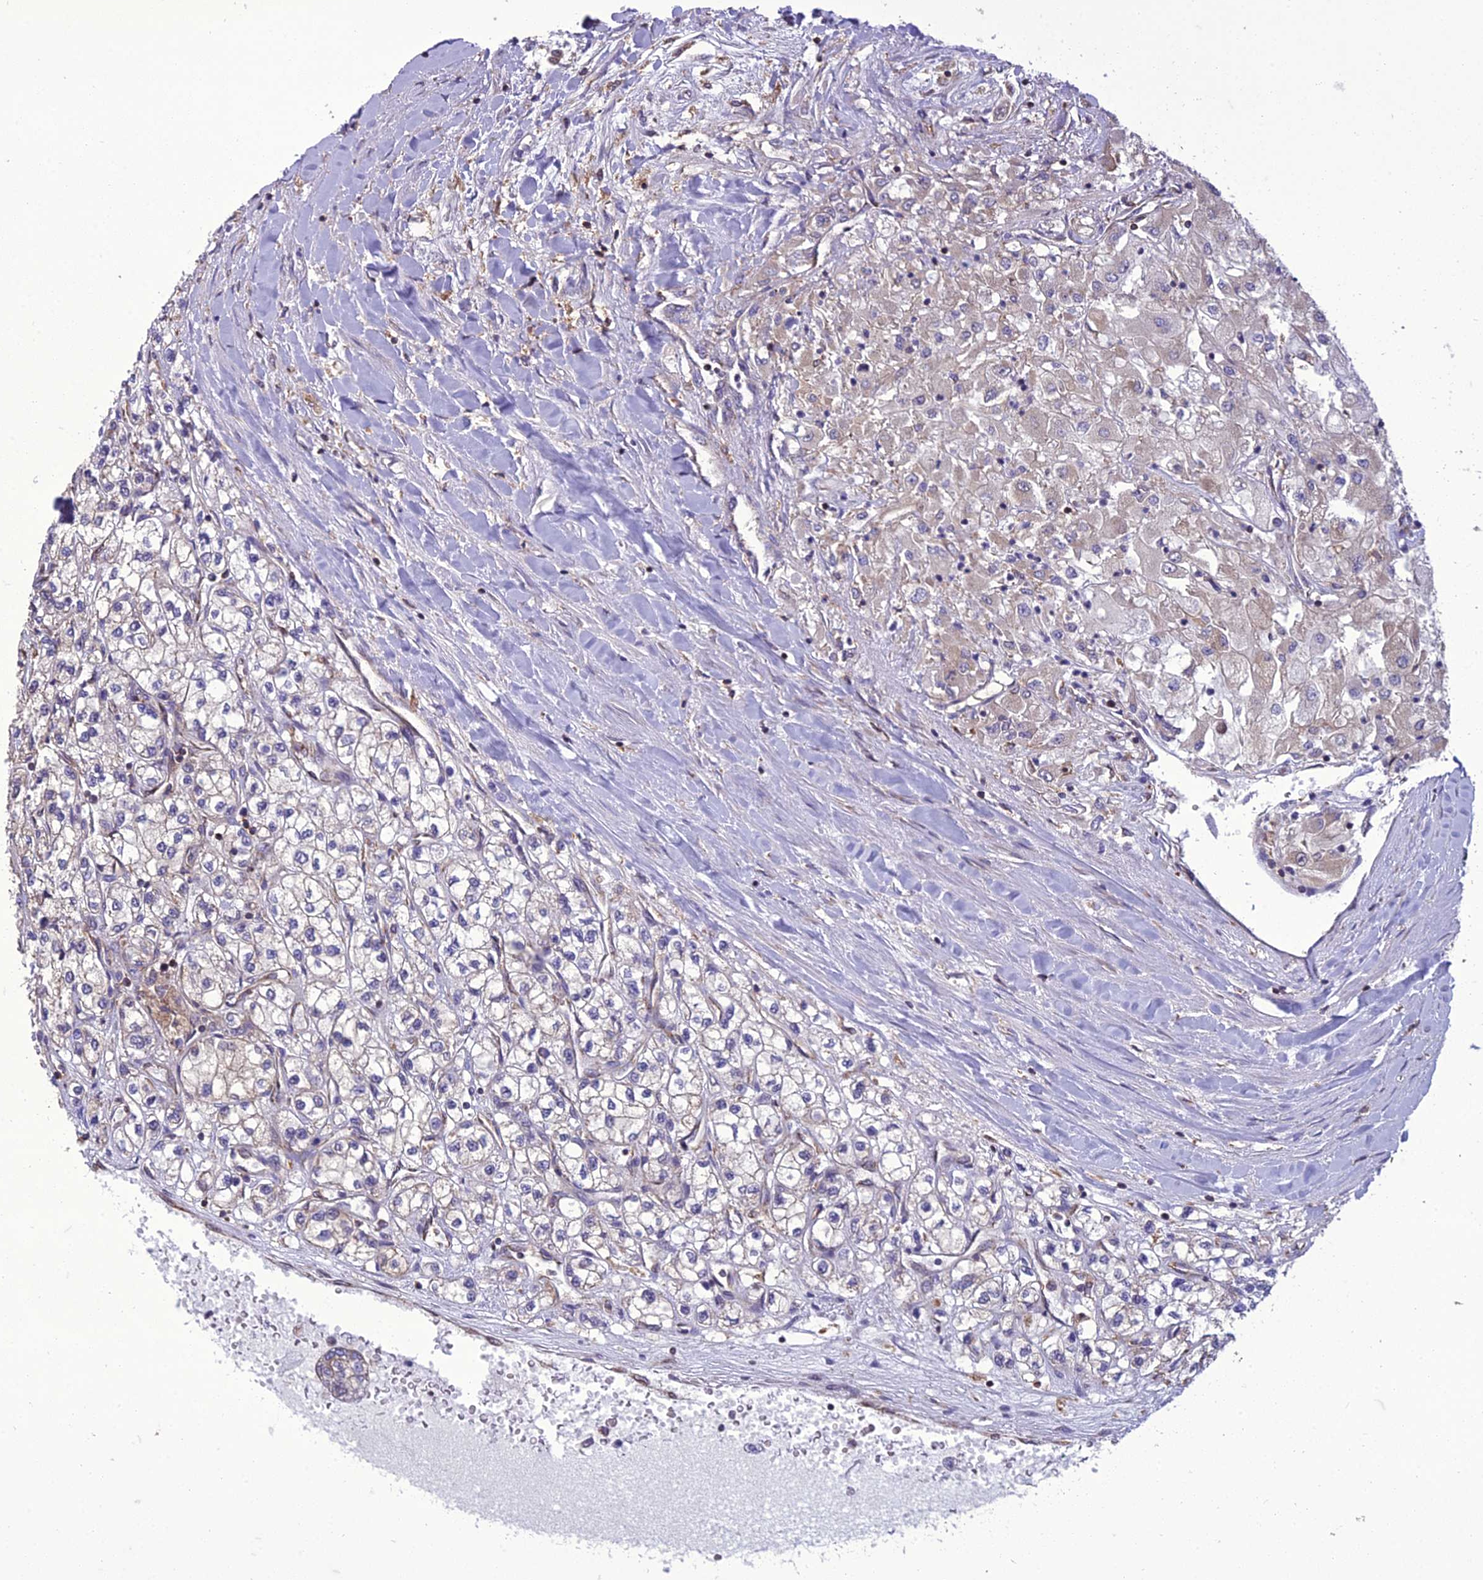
{"staining": {"intensity": "weak", "quantity": "<25%", "location": "cytoplasmic/membranous"}, "tissue": "renal cancer", "cell_type": "Tumor cells", "image_type": "cancer", "snomed": [{"axis": "morphology", "description": "Adenocarcinoma, NOS"}, {"axis": "topography", "description": "Kidney"}], "caption": "Adenocarcinoma (renal) stained for a protein using immunohistochemistry demonstrates no positivity tumor cells.", "gene": "GIMAP1", "patient": {"sex": "male", "age": 80}}